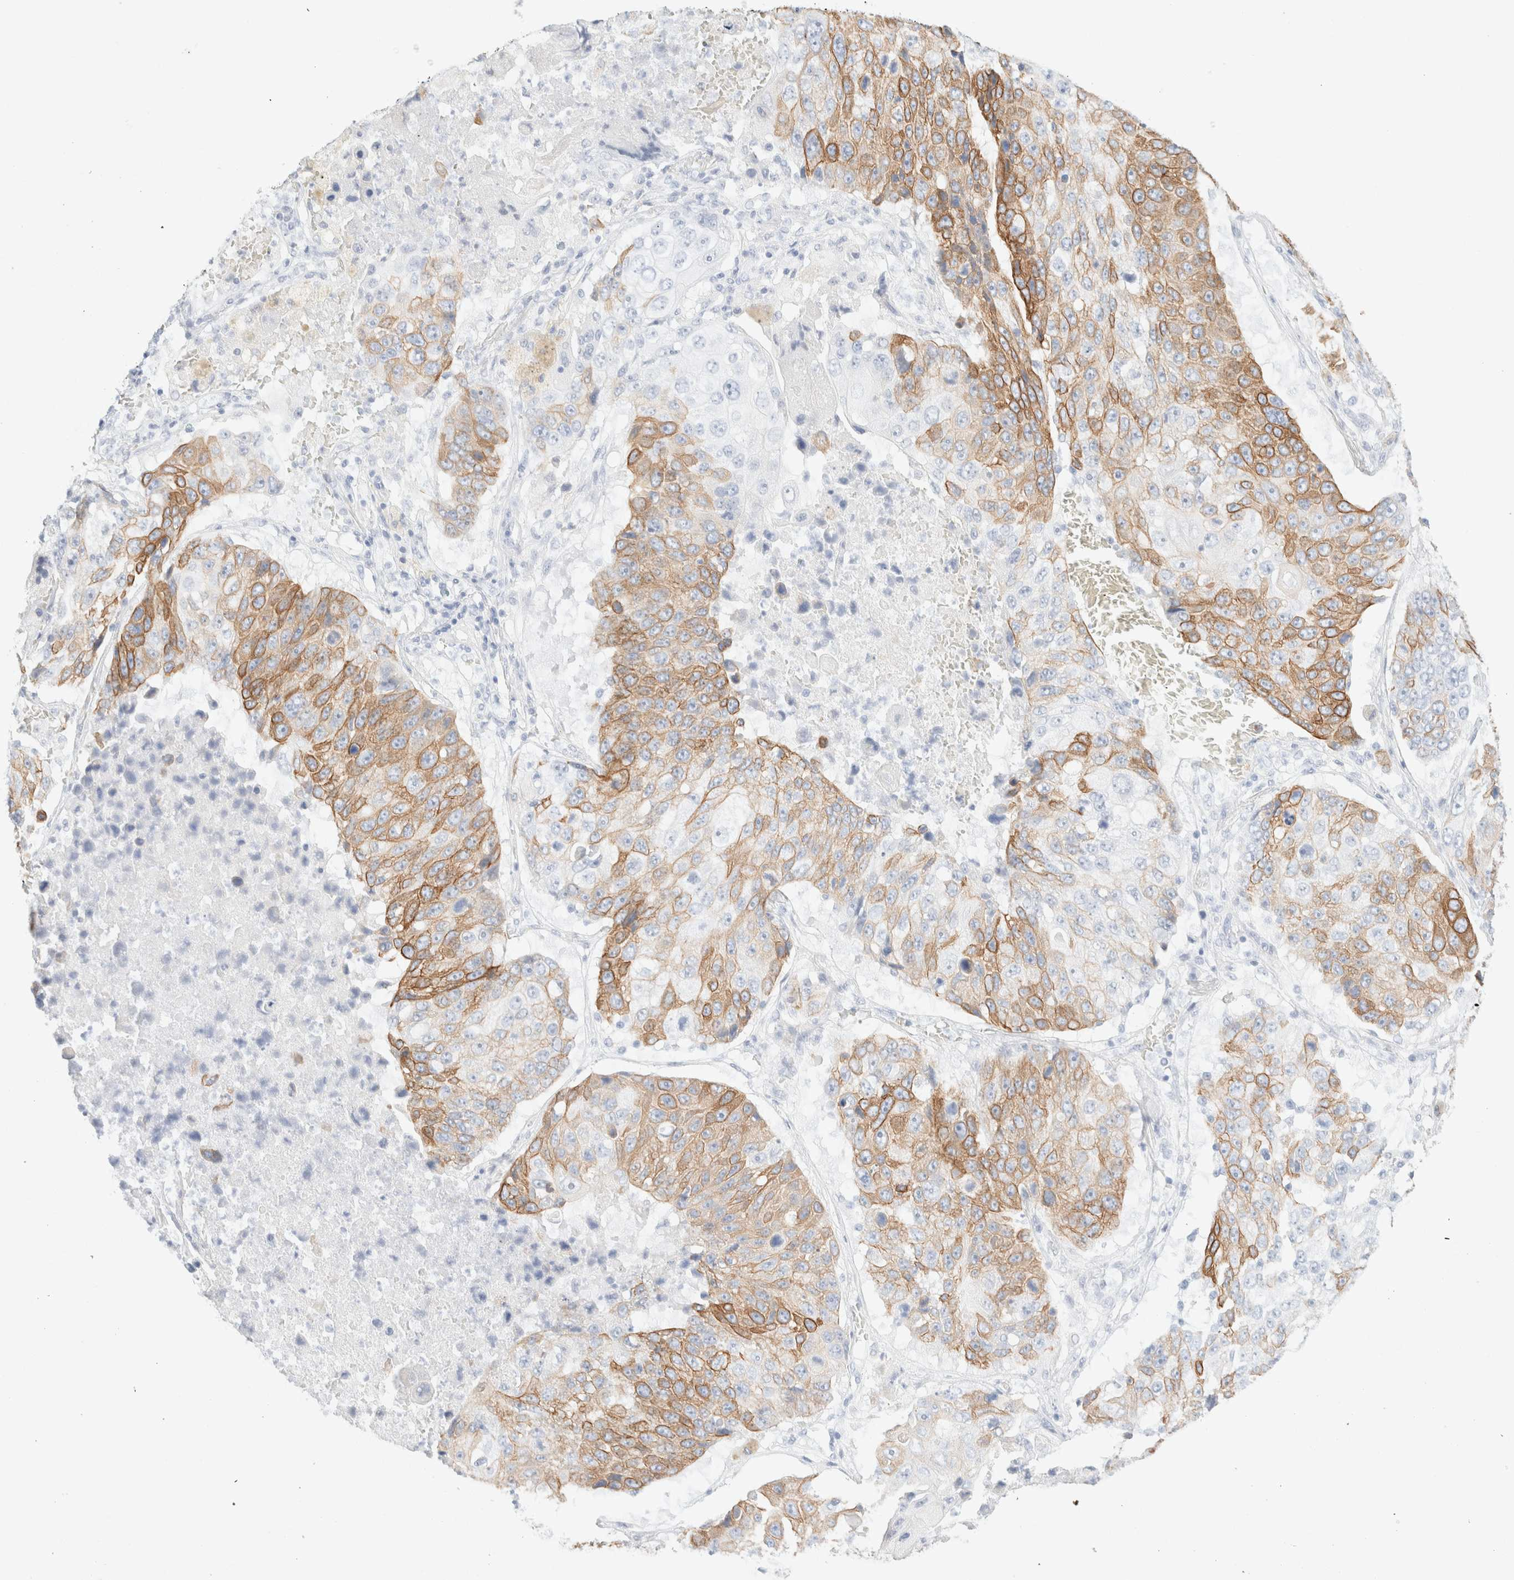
{"staining": {"intensity": "moderate", "quantity": ">75%", "location": "cytoplasmic/membranous"}, "tissue": "lung cancer", "cell_type": "Tumor cells", "image_type": "cancer", "snomed": [{"axis": "morphology", "description": "Squamous cell carcinoma, NOS"}, {"axis": "topography", "description": "Lung"}], "caption": "IHC of human lung cancer shows medium levels of moderate cytoplasmic/membranous positivity in about >75% of tumor cells. (DAB = brown stain, brightfield microscopy at high magnification).", "gene": "KRT15", "patient": {"sex": "male", "age": 61}}